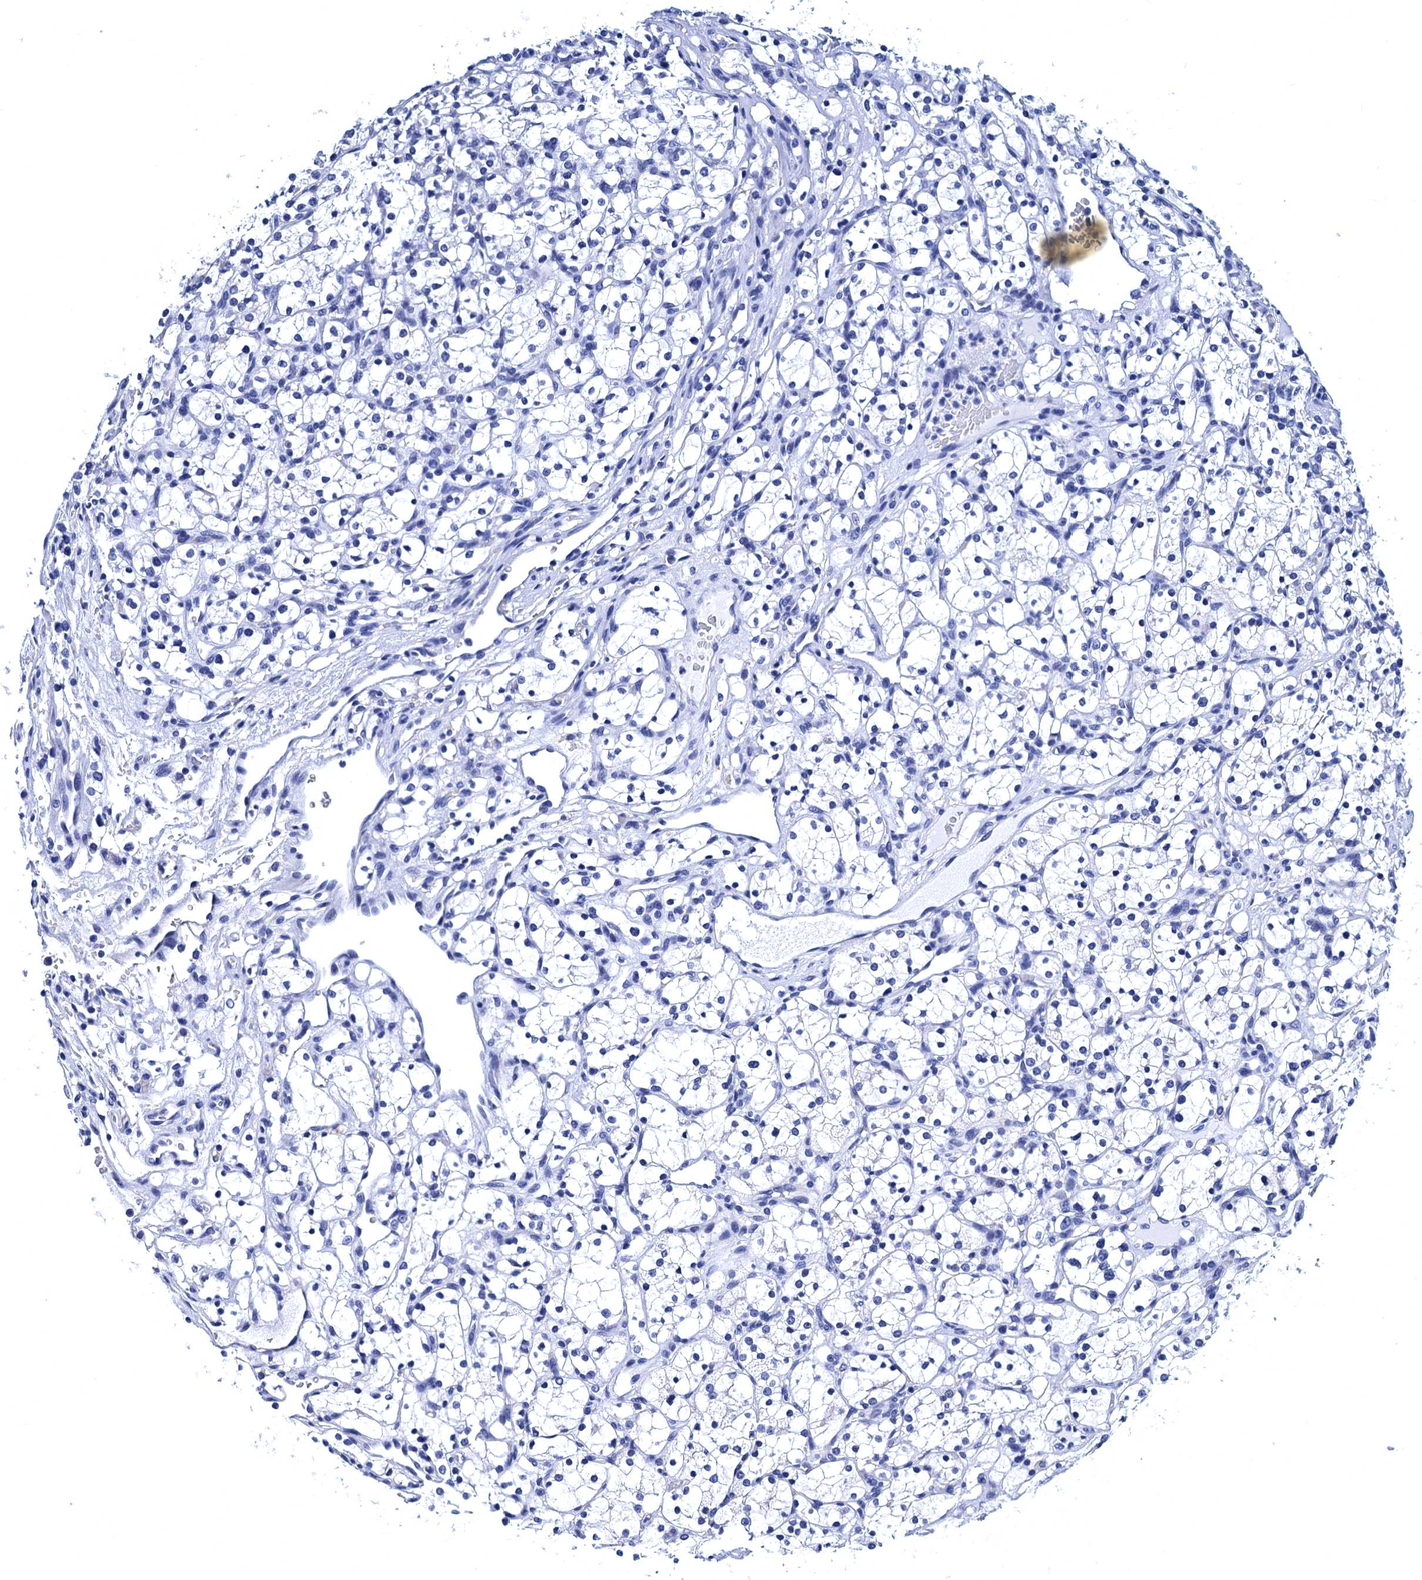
{"staining": {"intensity": "negative", "quantity": "none", "location": "none"}, "tissue": "renal cancer", "cell_type": "Tumor cells", "image_type": "cancer", "snomed": [{"axis": "morphology", "description": "Adenocarcinoma, NOS"}, {"axis": "topography", "description": "Kidney"}], "caption": "An image of renal adenocarcinoma stained for a protein exhibits no brown staining in tumor cells. (DAB immunohistochemistry (IHC) visualized using brightfield microscopy, high magnification).", "gene": "MYBPC3", "patient": {"sex": "female", "age": 69}}